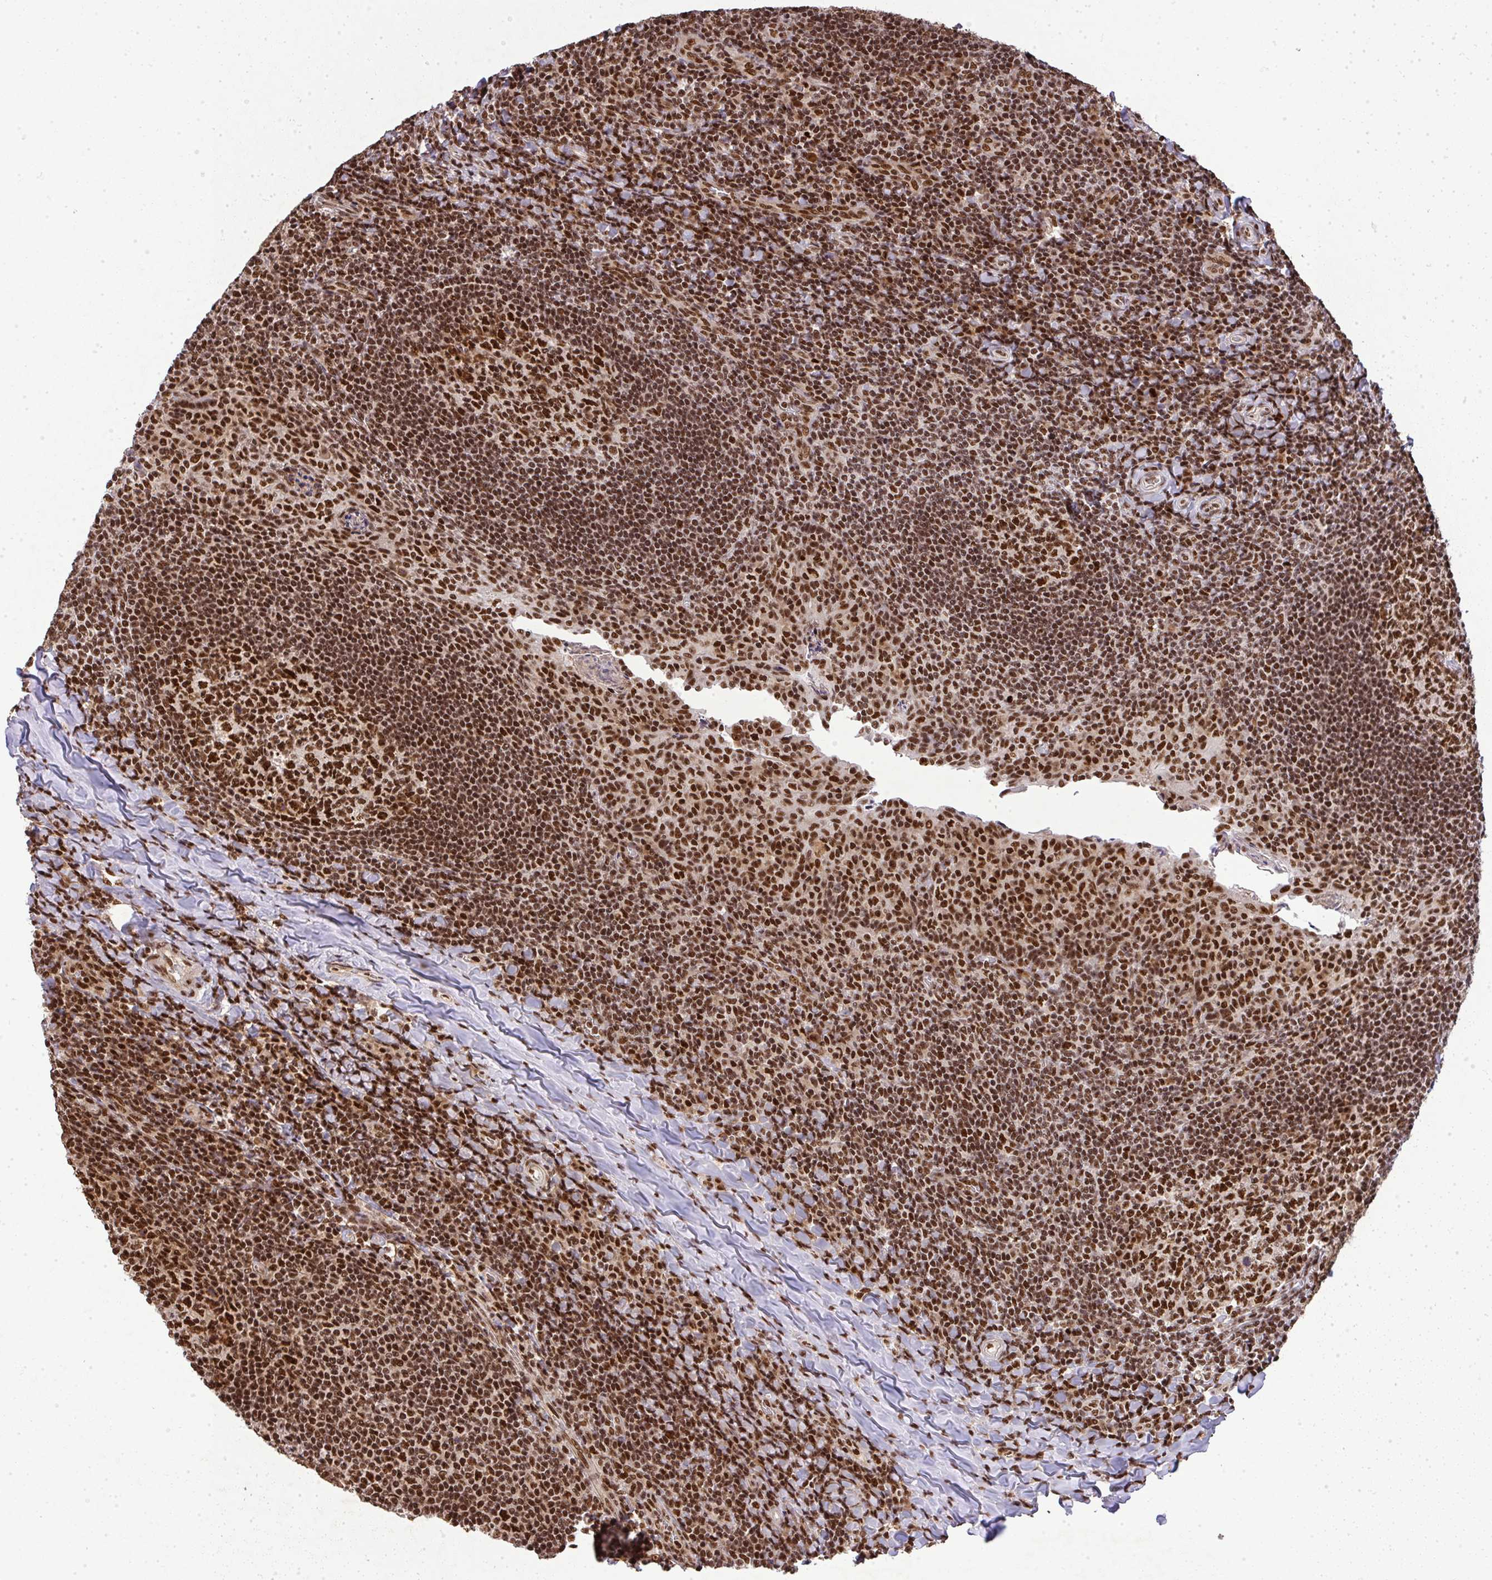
{"staining": {"intensity": "strong", "quantity": ">75%", "location": "nuclear"}, "tissue": "tonsil", "cell_type": "Germinal center cells", "image_type": "normal", "snomed": [{"axis": "morphology", "description": "Normal tissue, NOS"}, {"axis": "topography", "description": "Tonsil"}], "caption": "The micrograph reveals immunohistochemical staining of unremarkable tonsil. There is strong nuclear staining is seen in approximately >75% of germinal center cells.", "gene": "U2AF1L4", "patient": {"sex": "male", "age": 17}}